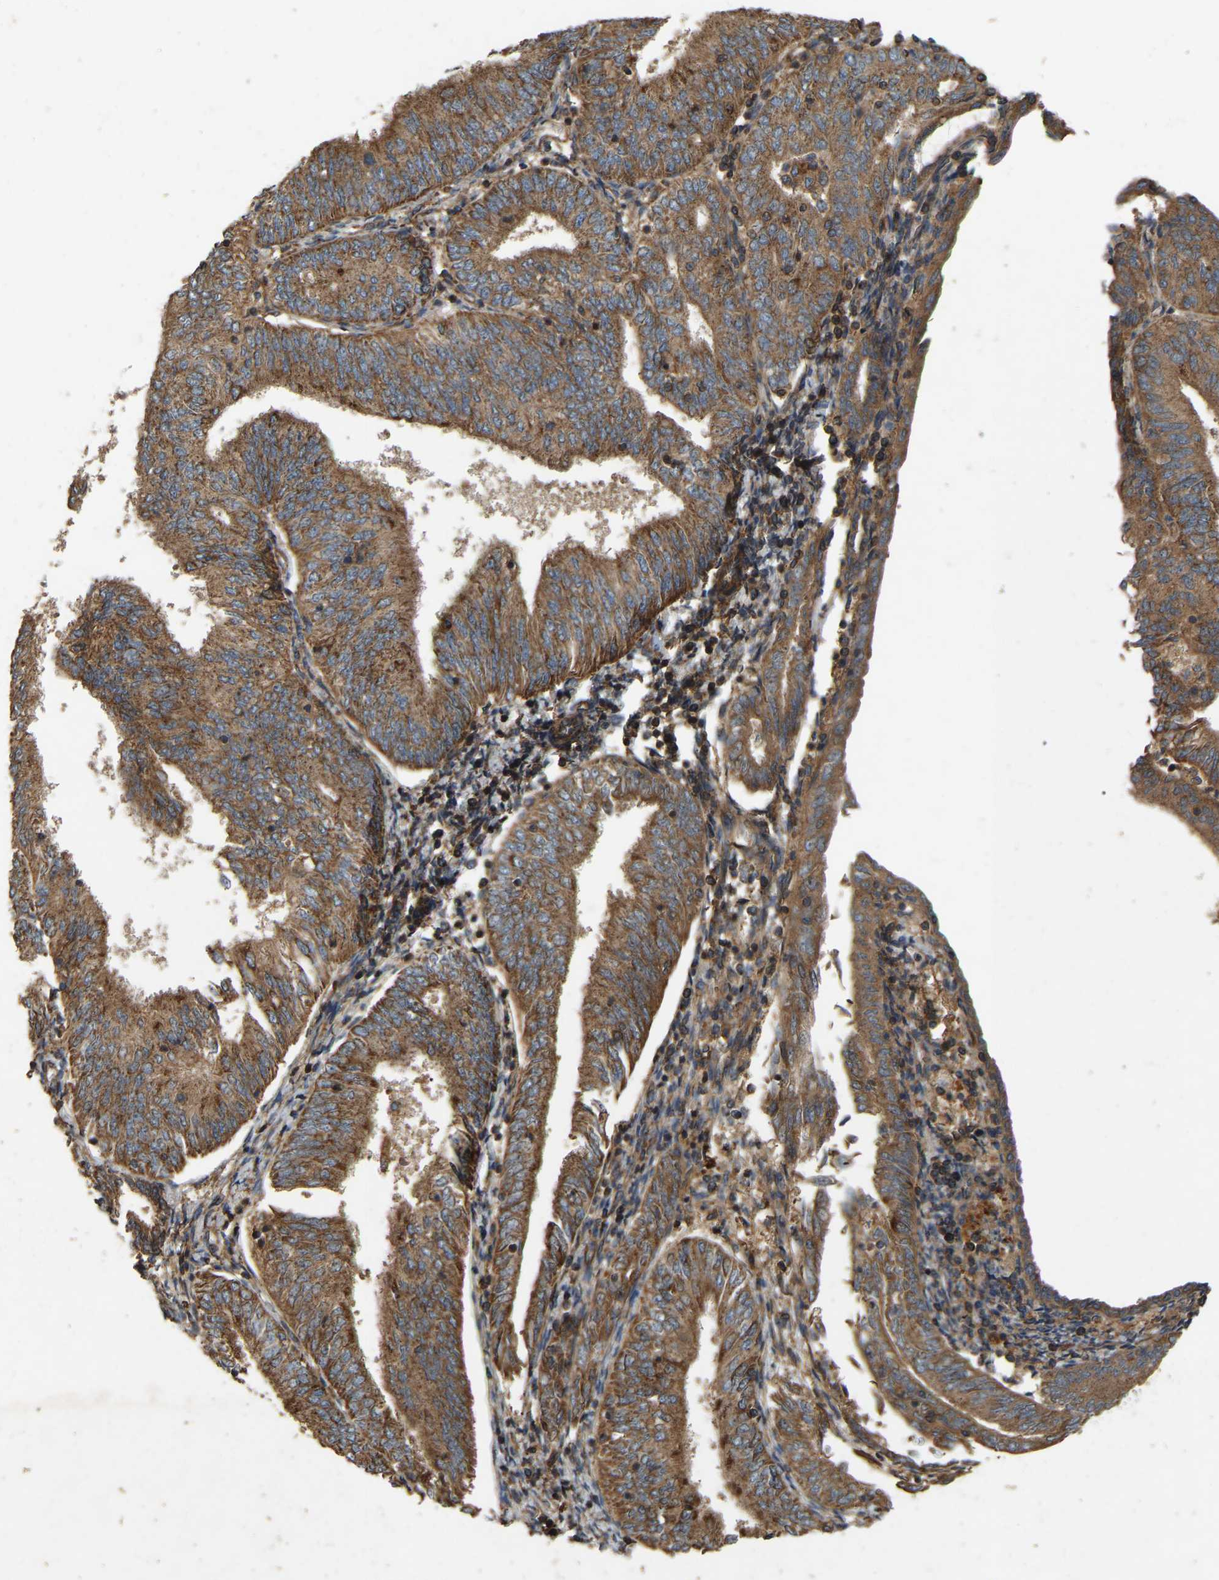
{"staining": {"intensity": "moderate", "quantity": ">75%", "location": "cytoplasmic/membranous"}, "tissue": "endometrial cancer", "cell_type": "Tumor cells", "image_type": "cancer", "snomed": [{"axis": "morphology", "description": "Adenocarcinoma, NOS"}, {"axis": "topography", "description": "Endometrium"}], "caption": "Endometrial cancer tissue displays moderate cytoplasmic/membranous staining in about >75% of tumor cells (DAB = brown stain, brightfield microscopy at high magnification).", "gene": "SAMD9L", "patient": {"sex": "female", "age": 58}}